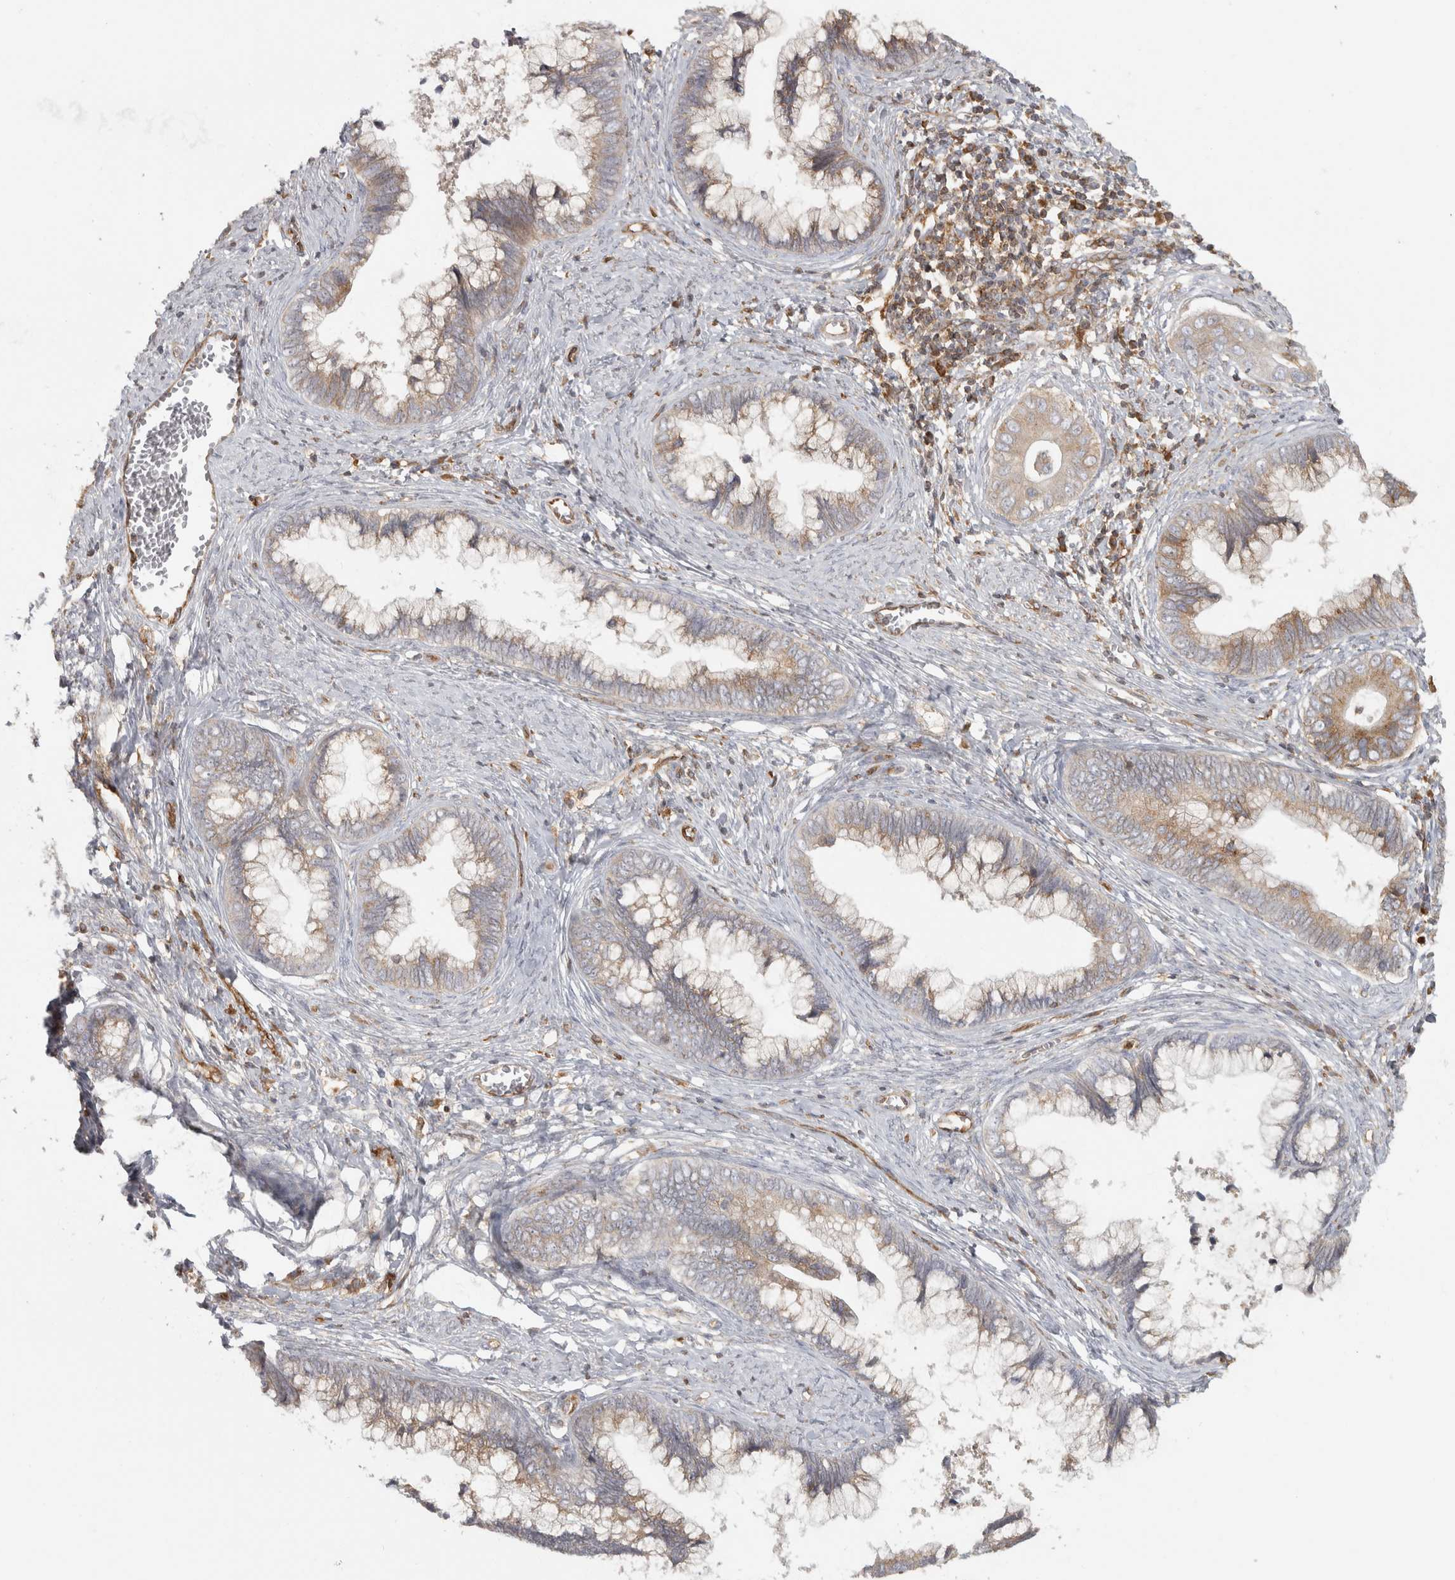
{"staining": {"intensity": "moderate", "quantity": "25%-75%", "location": "cytoplasmic/membranous"}, "tissue": "cervical cancer", "cell_type": "Tumor cells", "image_type": "cancer", "snomed": [{"axis": "morphology", "description": "Adenocarcinoma, NOS"}, {"axis": "topography", "description": "Cervix"}], "caption": "Human adenocarcinoma (cervical) stained with a protein marker demonstrates moderate staining in tumor cells.", "gene": "HLA-E", "patient": {"sex": "female", "age": 44}}